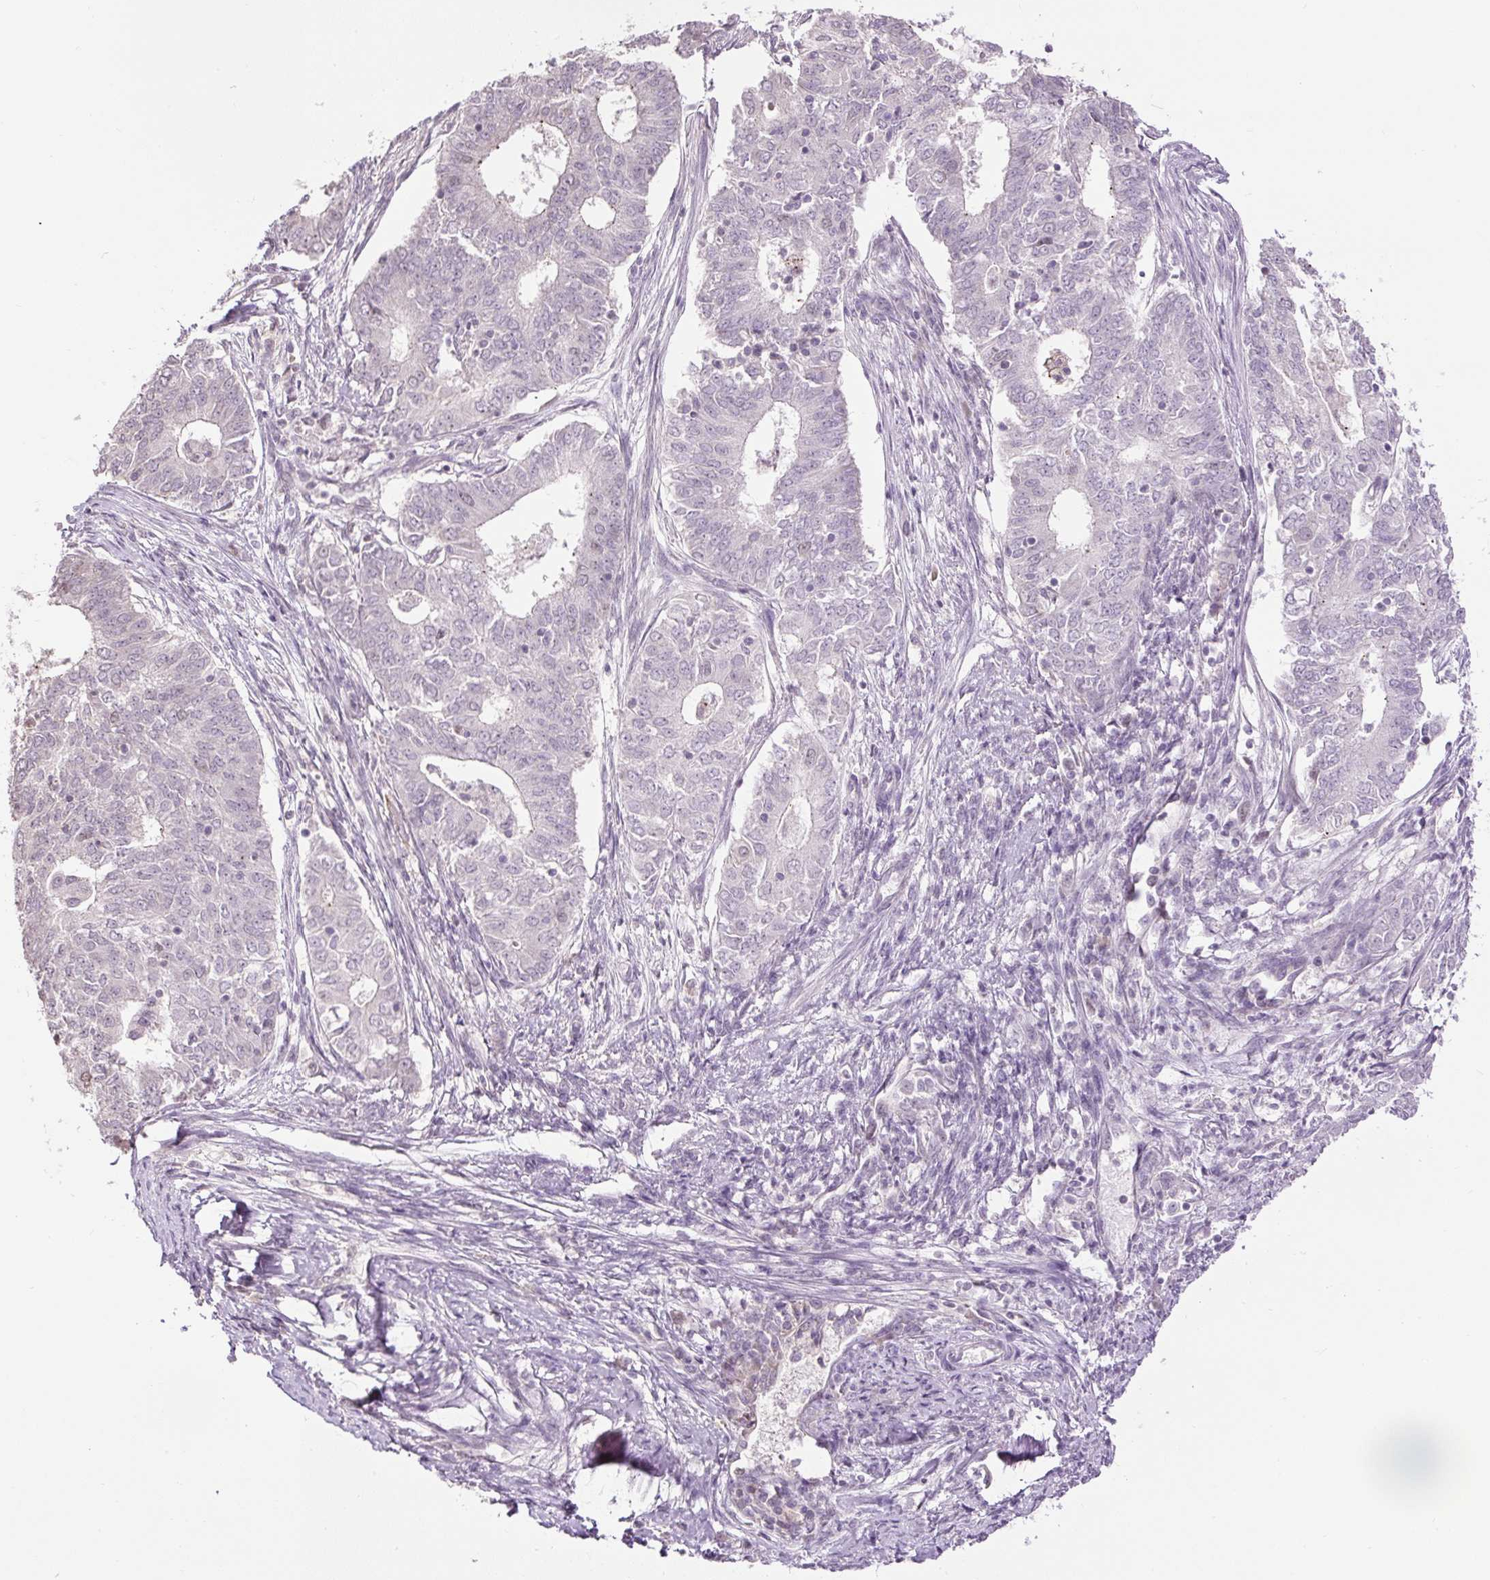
{"staining": {"intensity": "negative", "quantity": "none", "location": "none"}, "tissue": "endometrial cancer", "cell_type": "Tumor cells", "image_type": "cancer", "snomed": [{"axis": "morphology", "description": "Adenocarcinoma, NOS"}, {"axis": "topography", "description": "Endometrium"}], "caption": "Immunohistochemical staining of adenocarcinoma (endometrial) demonstrates no significant staining in tumor cells.", "gene": "RACGAP1", "patient": {"sex": "female", "age": 62}}